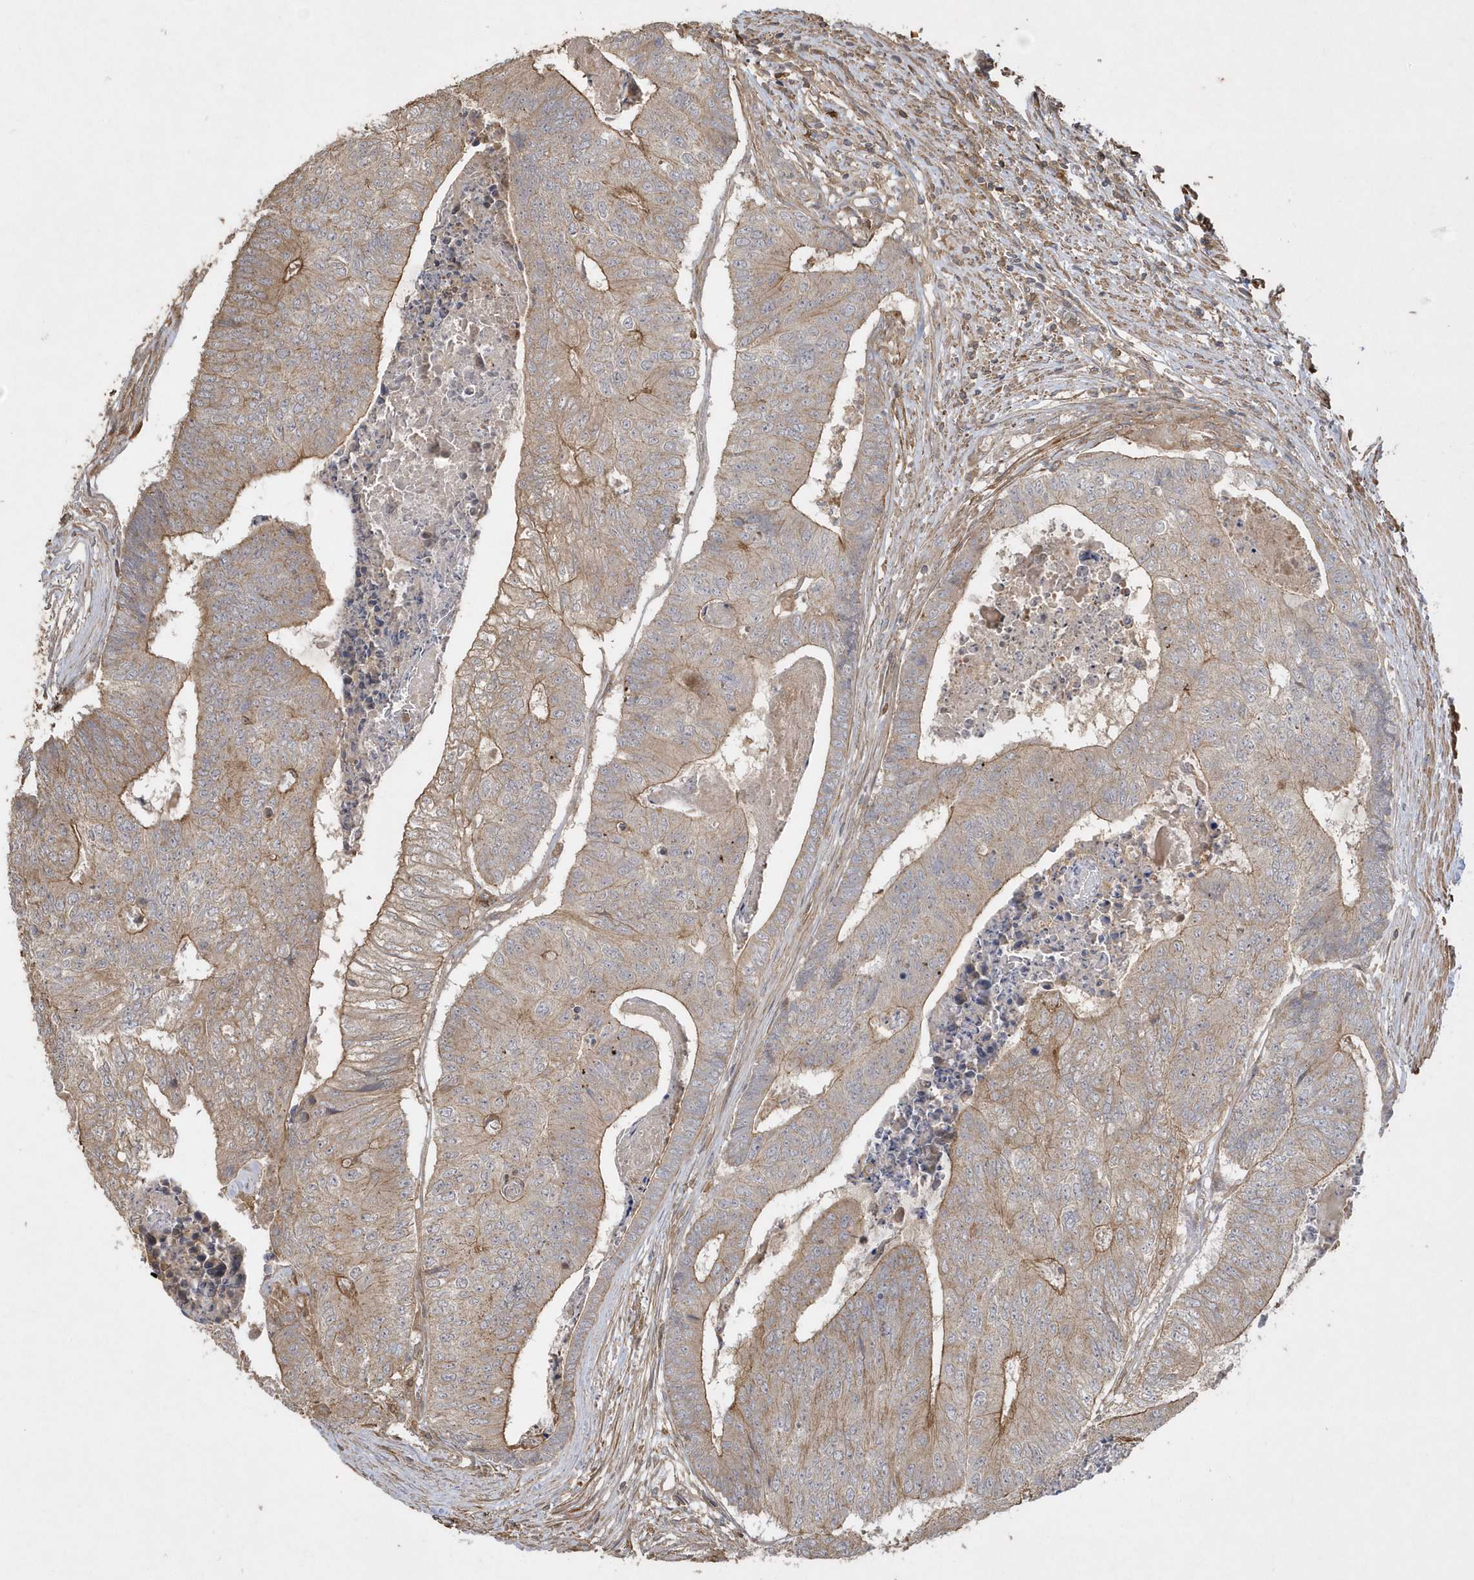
{"staining": {"intensity": "weak", "quantity": ">75%", "location": "cytoplasmic/membranous"}, "tissue": "colorectal cancer", "cell_type": "Tumor cells", "image_type": "cancer", "snomed": [{"axis": "morphology", "description": "Adenocarcinoma, NOS"}, {"axis": "topography", "description": "Colon"}], "caption": "Immunohistochemistry (IHC) staining of colorectal cancer, which reveals low levels of weak cytoplasmic/membranous positivity in about >75% of tumor cells indicating weak cytoplasmic/membranous protein expression. The staining was performed using DAB (brown) for protein detection and nuclei were counterstained in hematoxylin (blue).", "gene": "SENP8", "patient": {"sex": "female", "age": 67}}